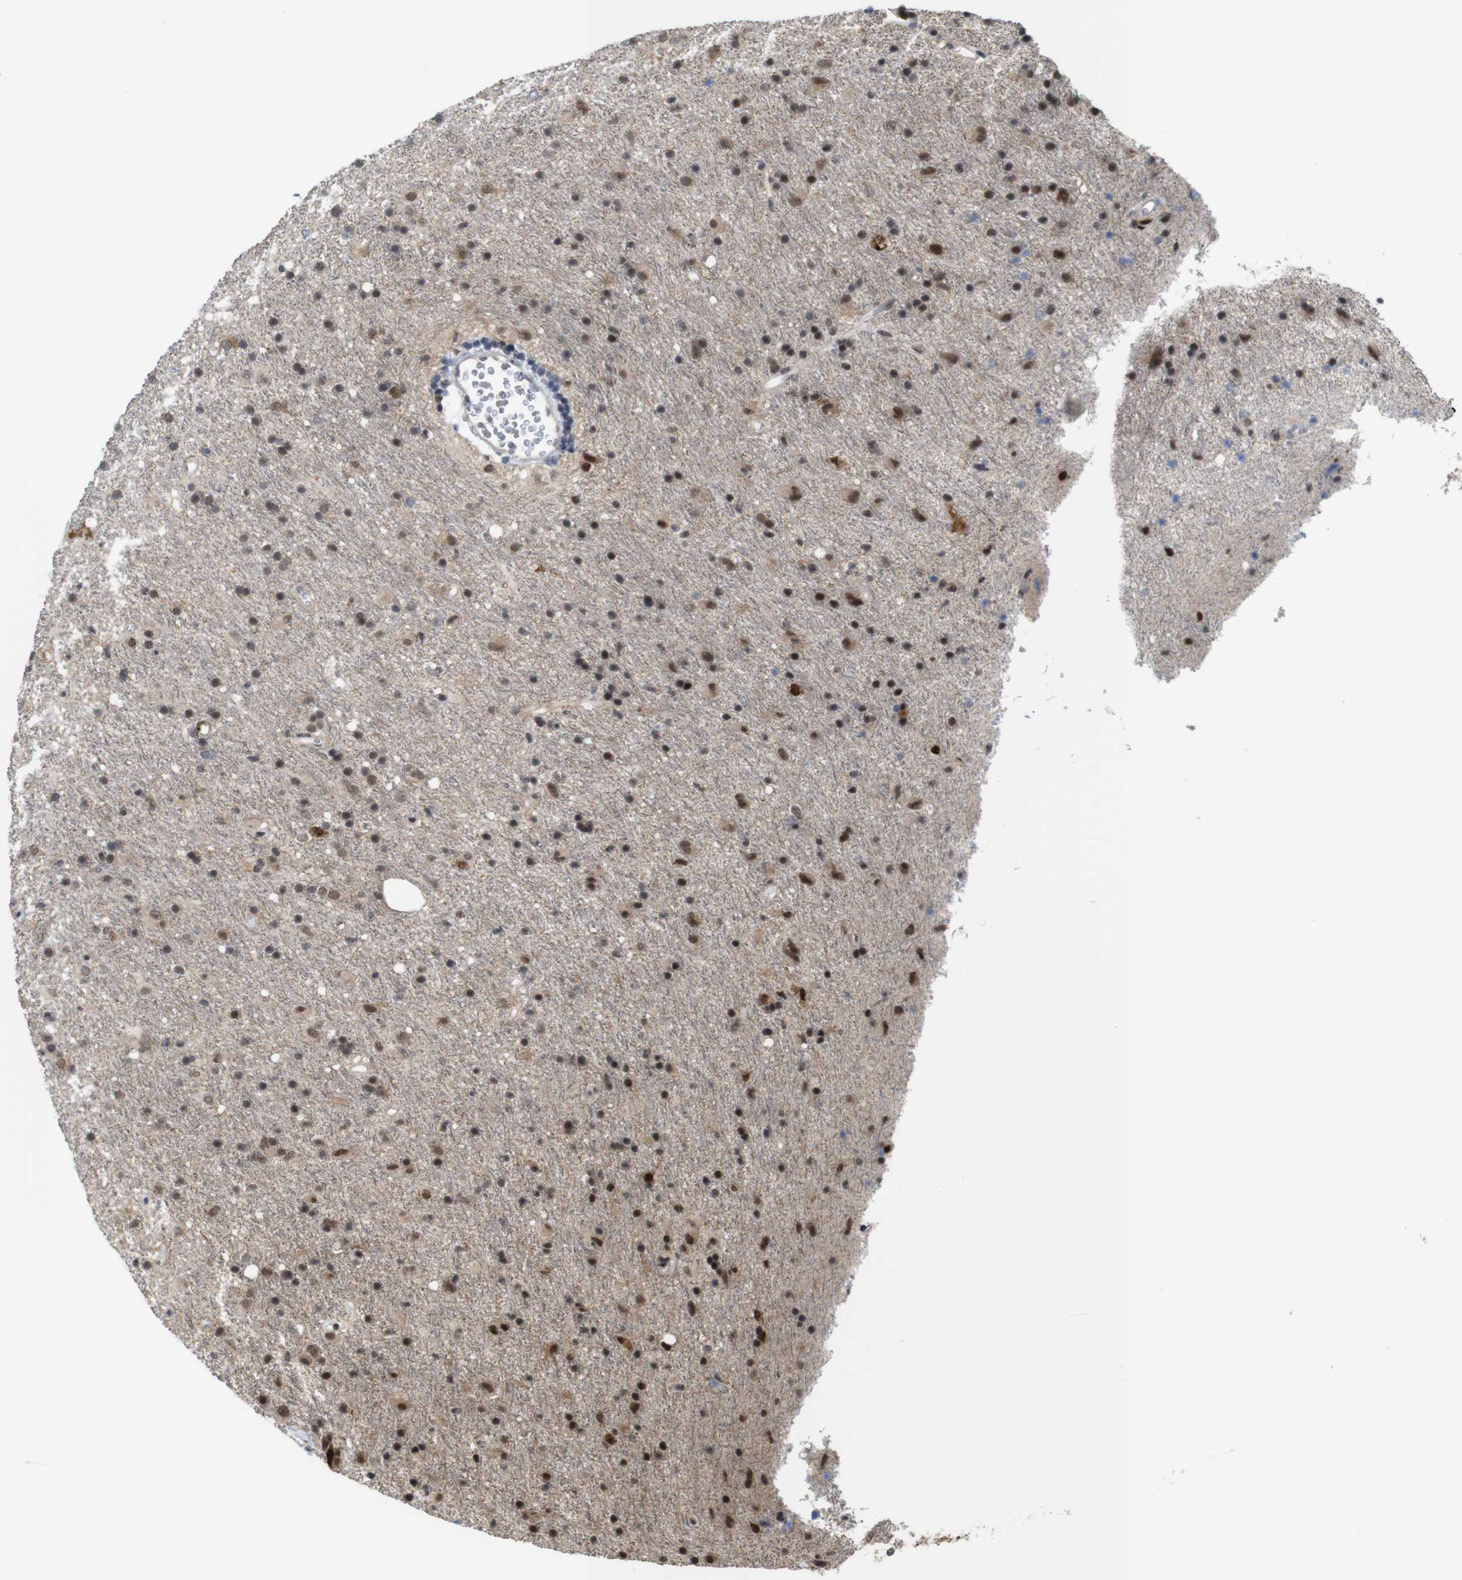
{"staining": {"intensity": "moderate", "quantity": "25%-75%", "location": "cytoplasmic/membranous,nuclear"}, "tissue": "glioma", "cell_type": "Tumor cells", "image_type": "cancer", "snomed": [{"axis": "morphology", "description": "Glioma, malignant, Low grade"}, {"axis": "topography", "description": "Brain"}], "caption": "Protein staining of malignant glioma (low-grade) tissue reveals moderate cytoplasmic/membranous and nuclear expression in about 25%-75% of tumor cells.", "gene": "PNMA8A", "patient": {"sex": "male", "age": 77}}